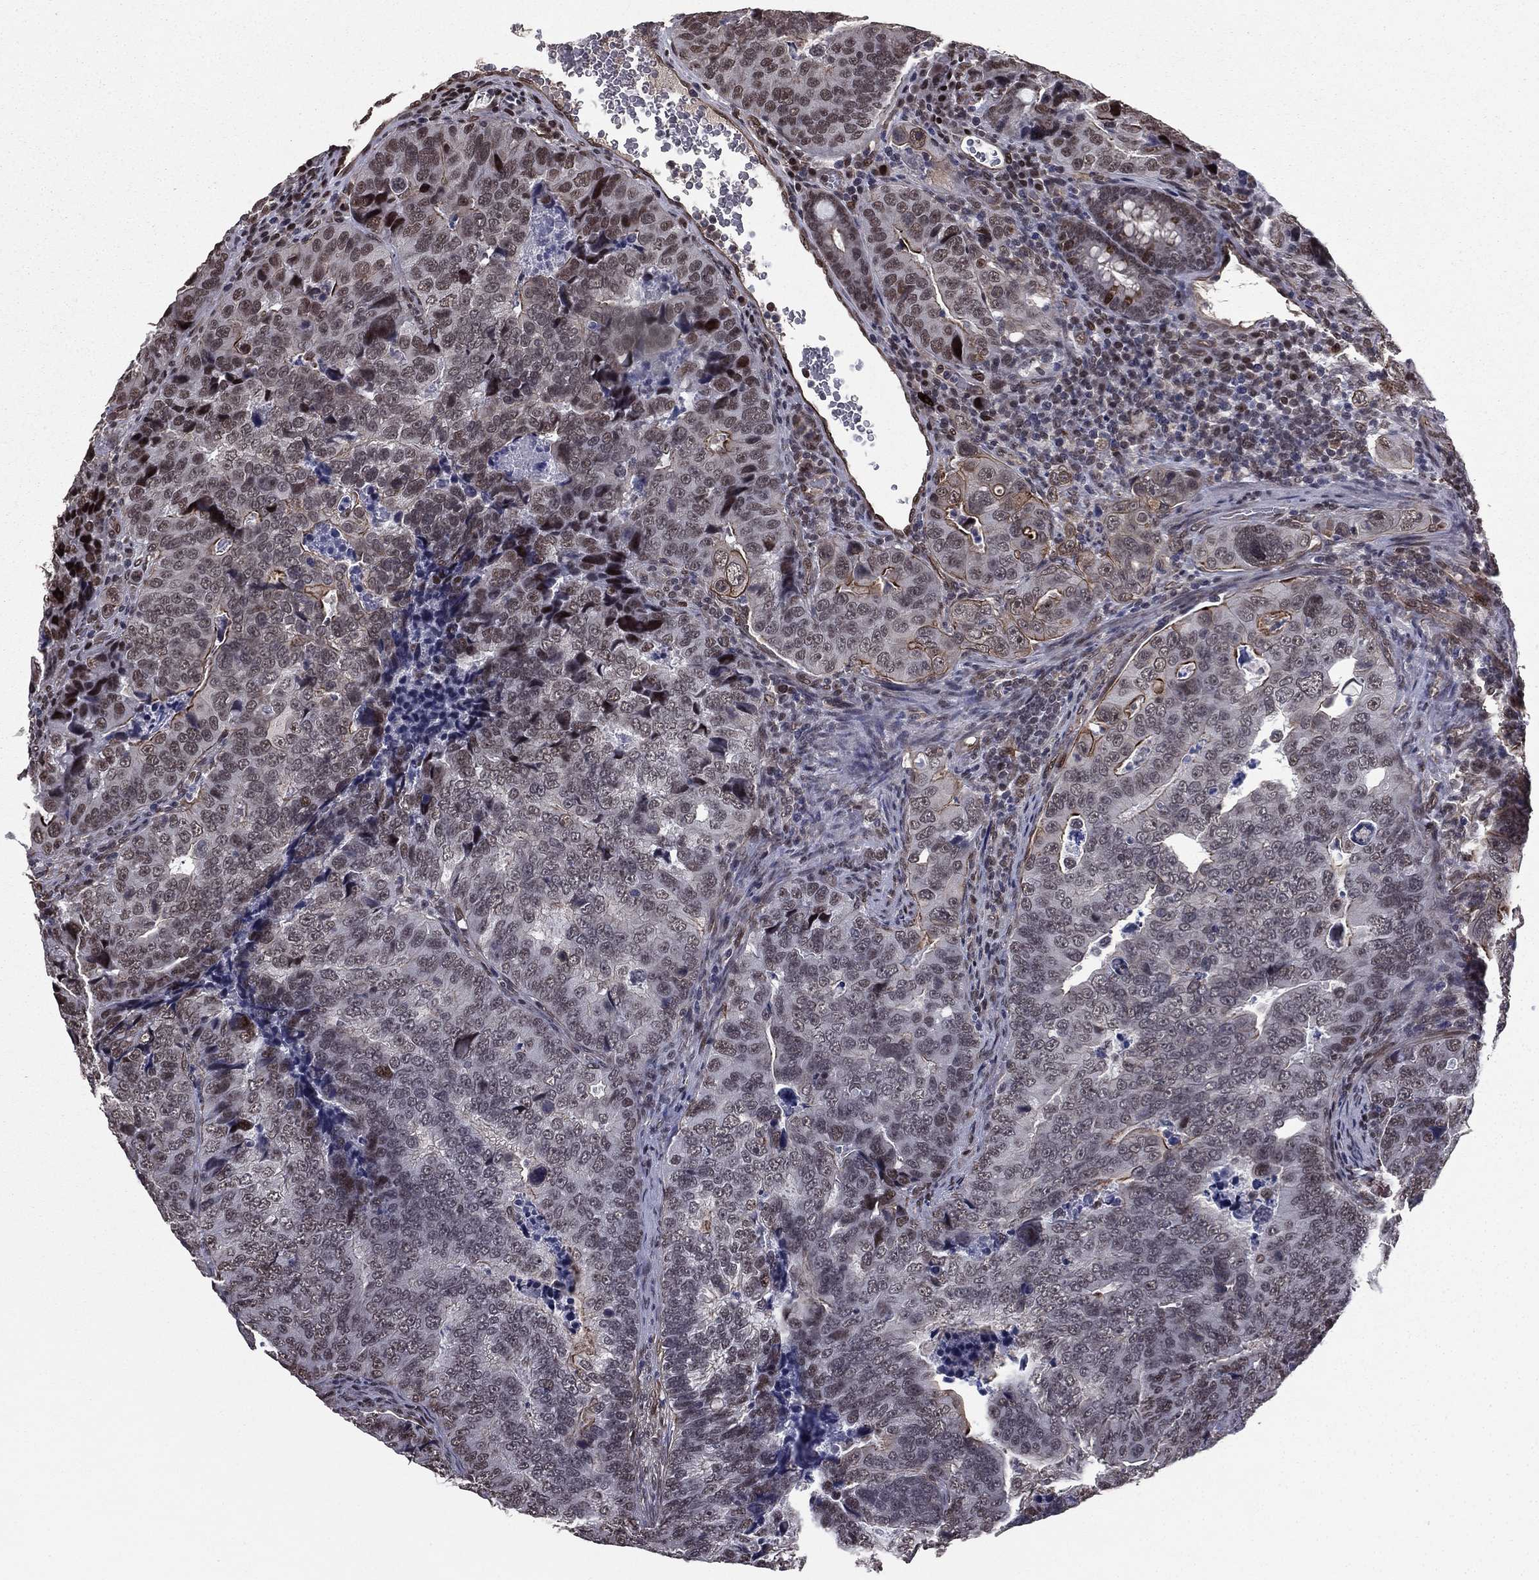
{"staining": {"intensity": "moderate", "quantity": "<25%", "location": "cytoplasmic/membranous,nuclear"}, "tissue": "colorectal cancer", "cell_type": "Tumor cells", "image_type": "cancer", "snomed": [{"axis": "morphology", "description": "Adenocarcinoma, NOS"}, {"axis": "topography", "description": "Colon"}], "caption": "IHC histopathology image of neoplastic tissue: colorectal adenocarcinoma stained using immunohistochemistry (IHC) displays low levels of moderate protein expression localized specifically in the cytoplasmic/membranous and nuclear of tumor cells, appearing as a cytoplasmic/membranous and nuclear brown color.", "gene": "RARB", "patient": {"sex": "female", "age": 72}}